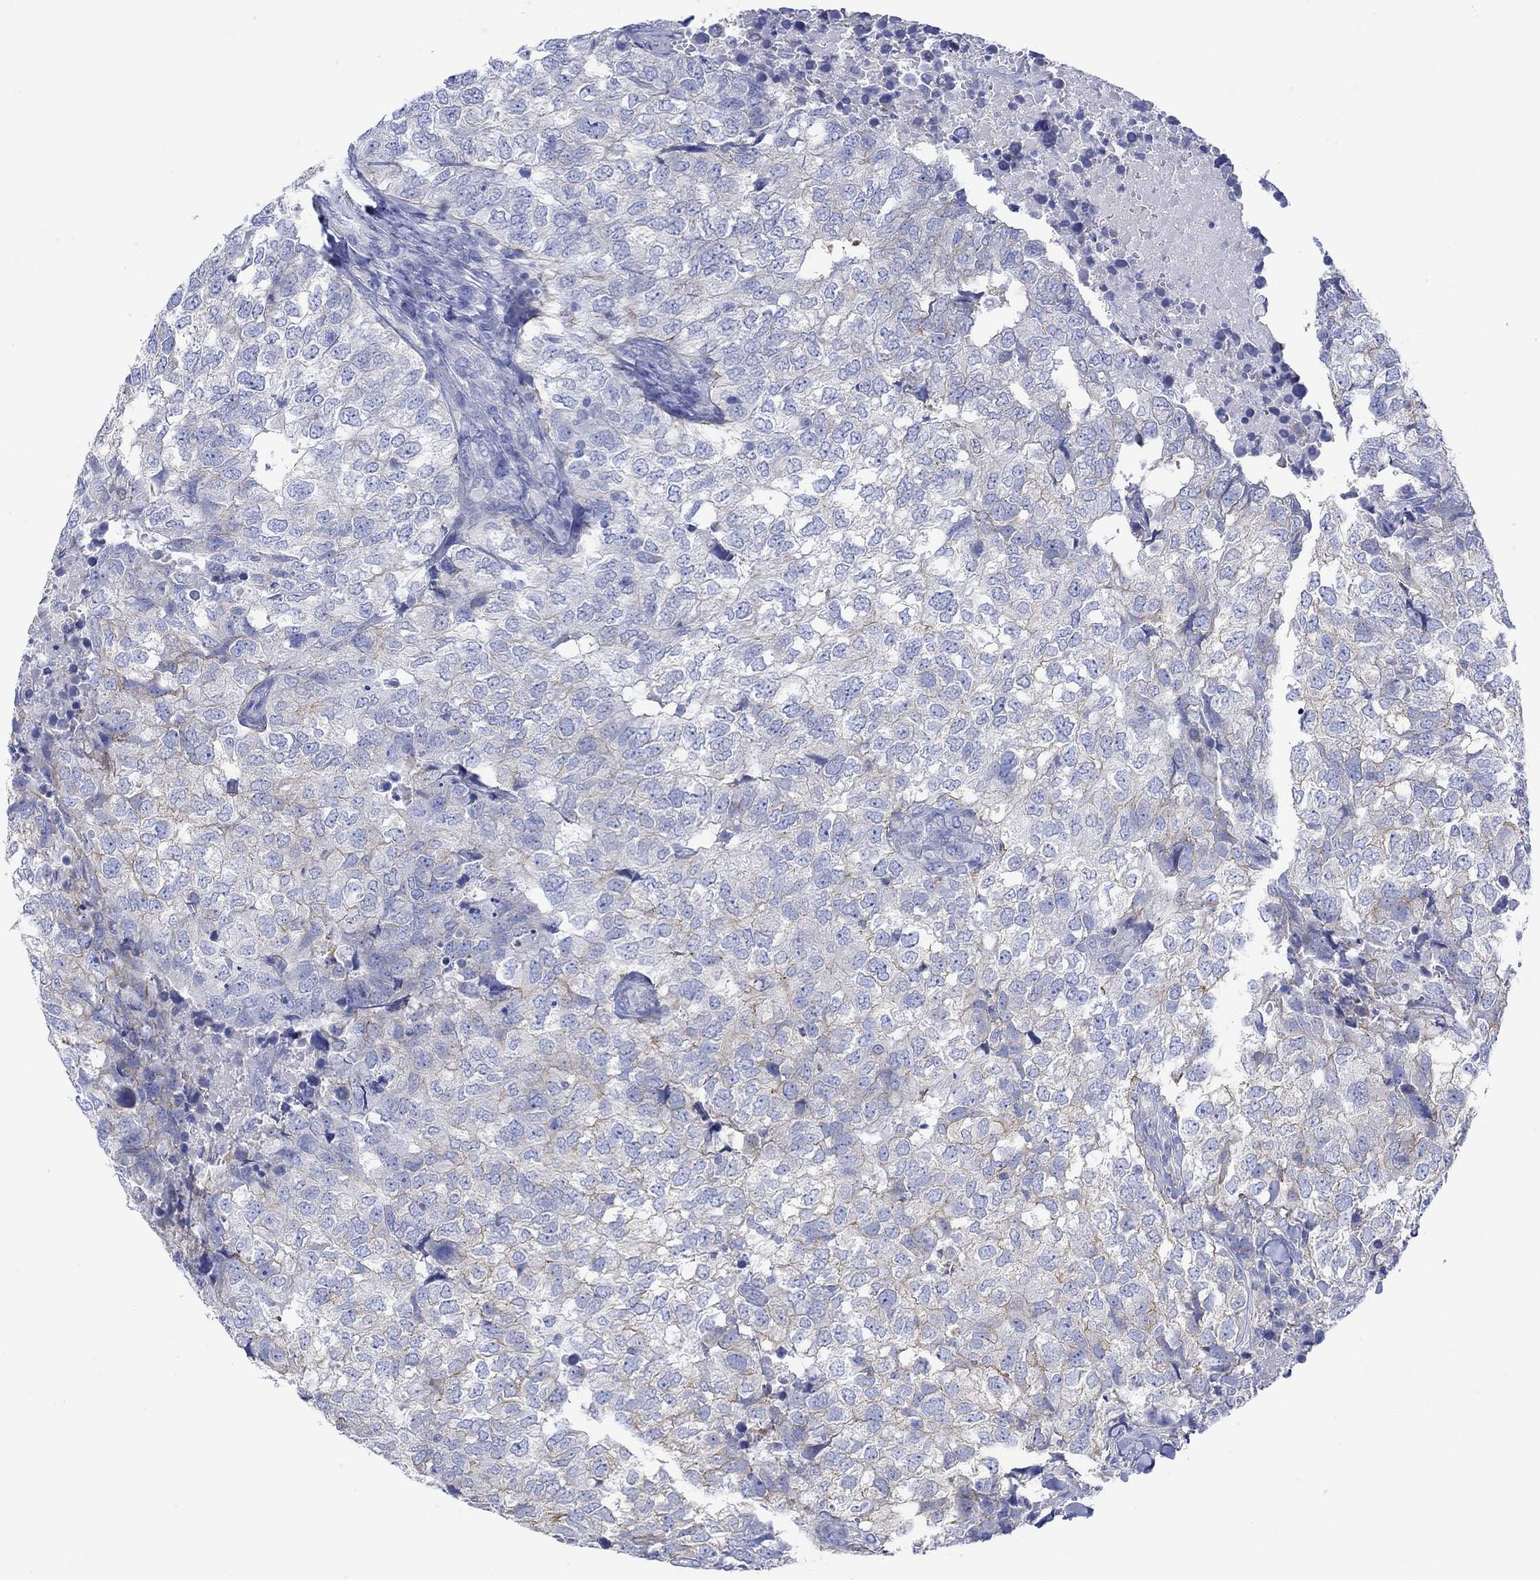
{"staining": {"intensity": "negative", "quantity": "none", "location": "none"}, "tissue": "breast cancer", "cell_type": "Tumor cells", "image_type": "cancer", "snomed": [{"axis": "morphology", "description": "Duct carcinoma"}, {"axis": "topography", "description": "Breast"}], "caption": "Human breast intraductal carcinoma stained for a protein using IHC reveals no staining in tumor cells.", "gene": "REEP6", "patient": {"sex": "female", "age": 30}}